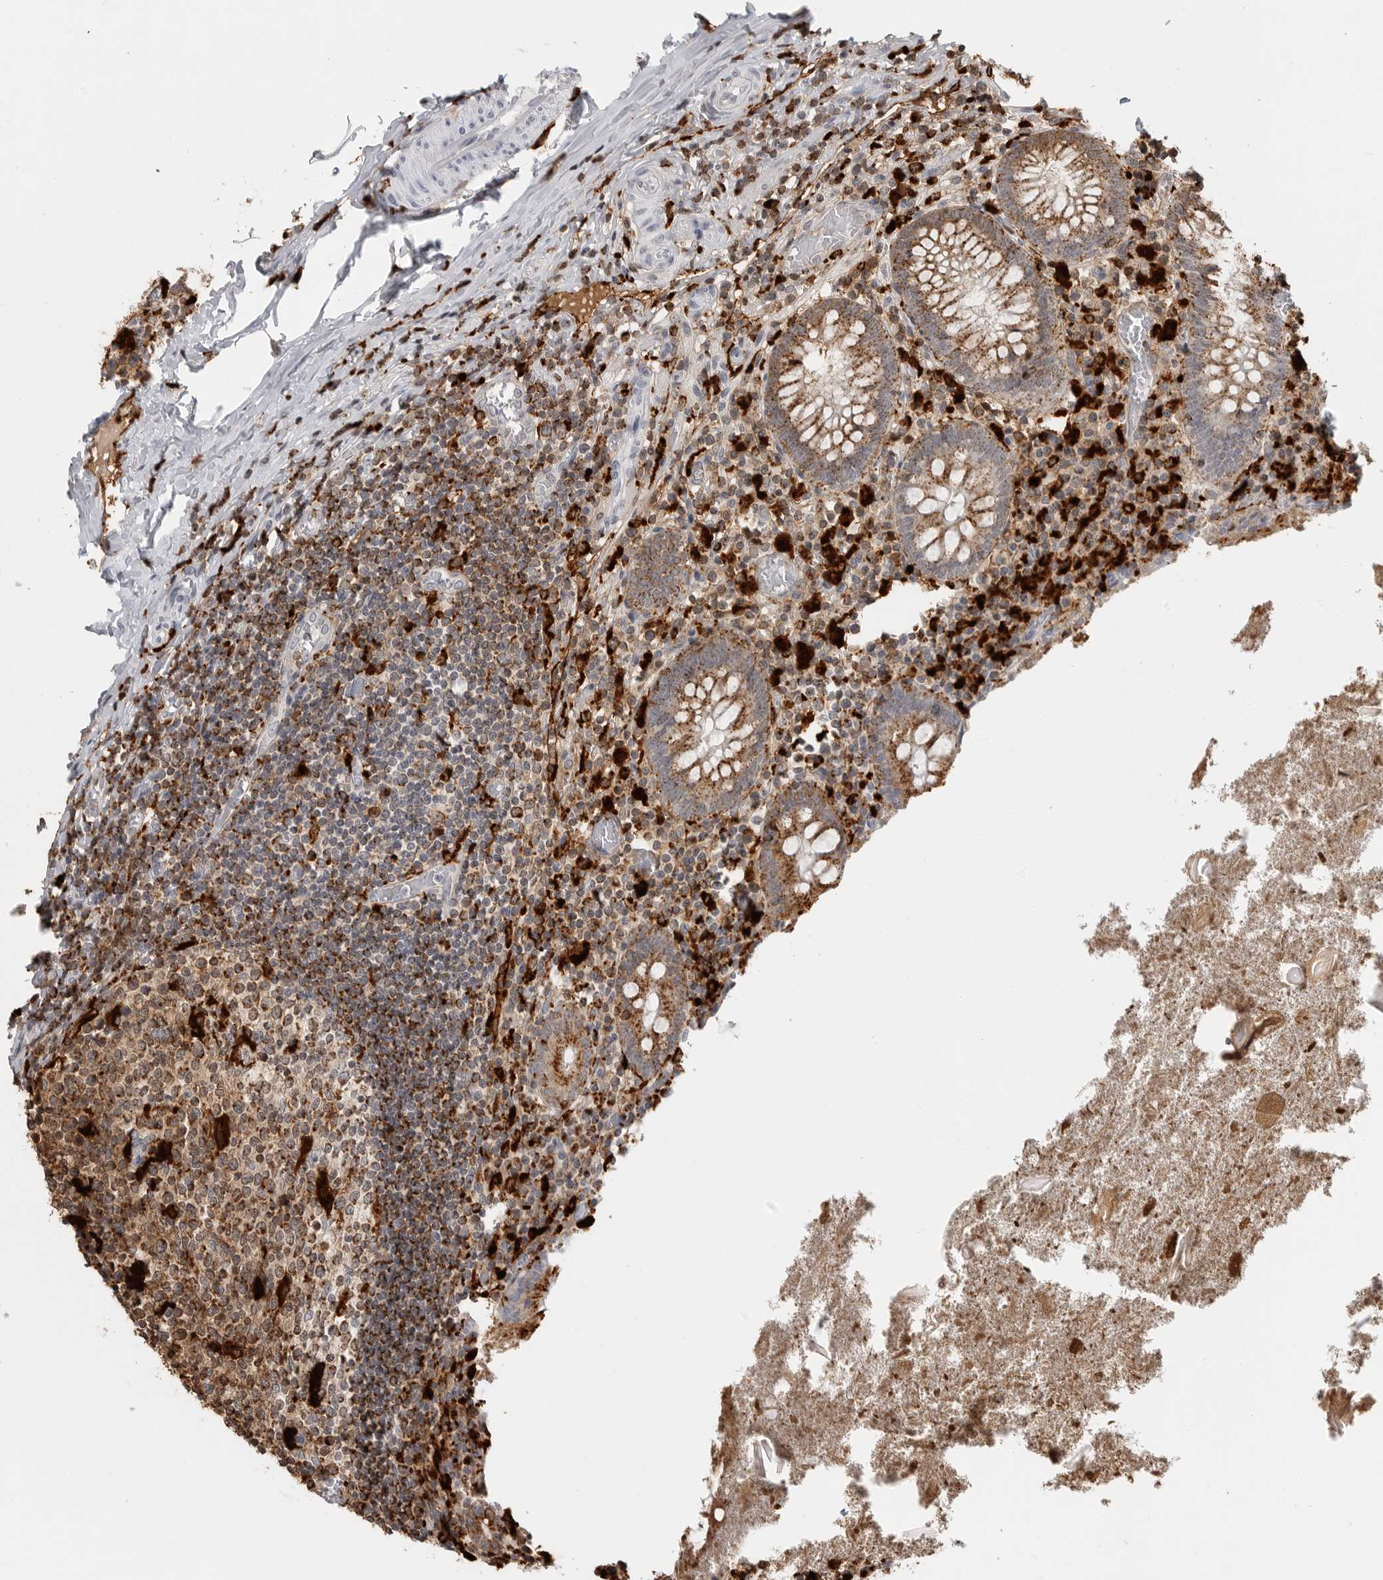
{"staining": {"intensity": "moderate", "quantity": ">75%", "location": "cytoplasmic/membranous"}, "tissue": "appendix", "cell_type": "Glandular cells", "image_type": "normal", "snomed": [{"axis": "morphology", "description": "Normal tissue, NOS"}, {"axis": "topography", "description": "Appendix"}], "caption": "Immunohistochemistry (IHC) (DAB) staining of normal human appendix displays moderate cytoplasmic/membranous protein positivity in about >75% of glandular cells. (IHC, brightfield microscopy, high magnification).", "gene": "IFI30", "patient": {"sex": "female", "age": 17}}